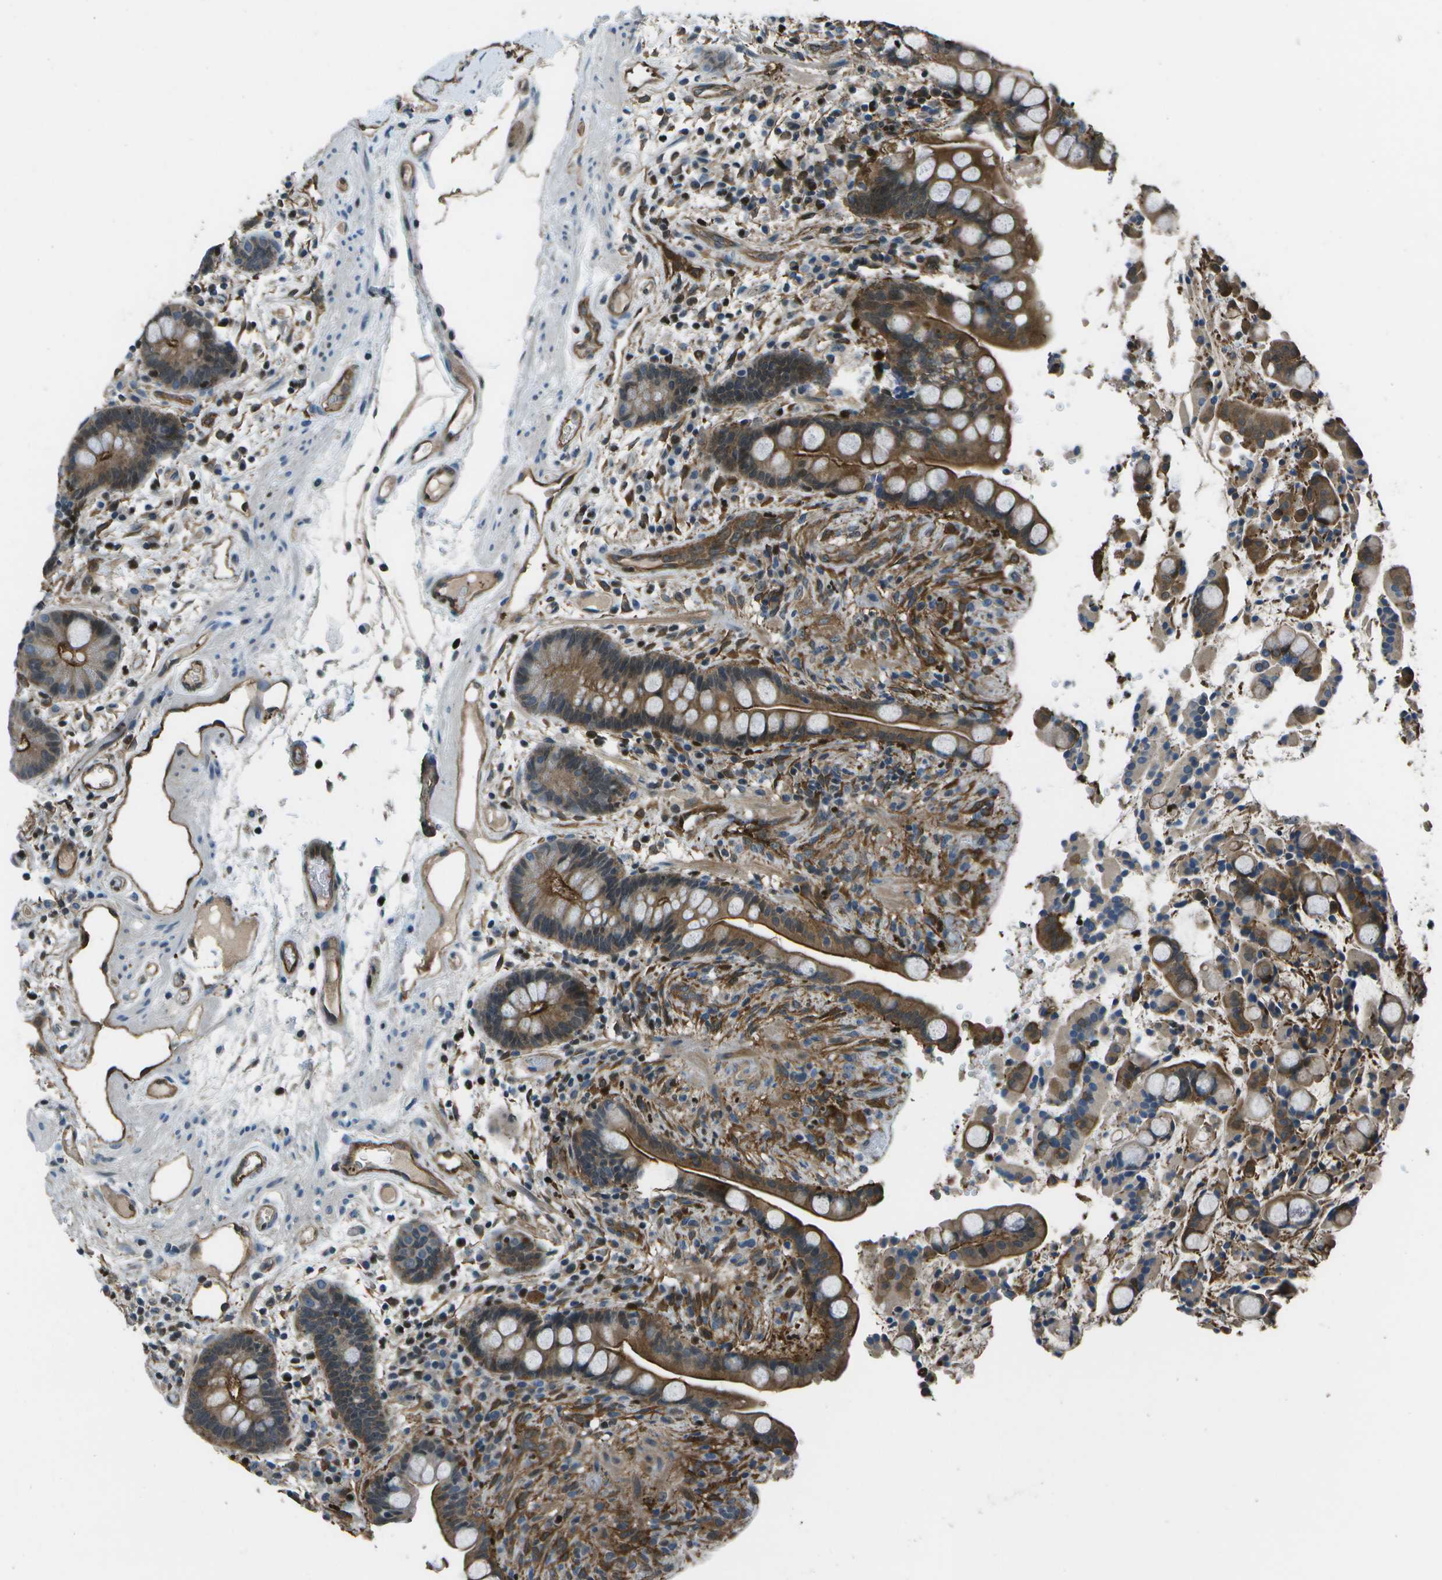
{"staining": {"intensity": "moderate", "quantity": "25%-75%", "location": "cytoplasmic/membranous"}, "tissue": "colon", "cell_type": "Endothelial cells", "image_type": "normal", "snomed": [{"axis": "morphology", "description": "Normal tissue, NOS"}, {"axis": "topography", "description": "Colon"}], "caption": "Endothelial cells exhibit moderate cytoplasmic/membranous positivity in approximately 25%-75% of cells in unremarkable colon. The protein of interest is shown in brown color, while the nuclei are stained blue.", "gene": "PDLIM1", "patient": {"sex": "male", "age": 73}}